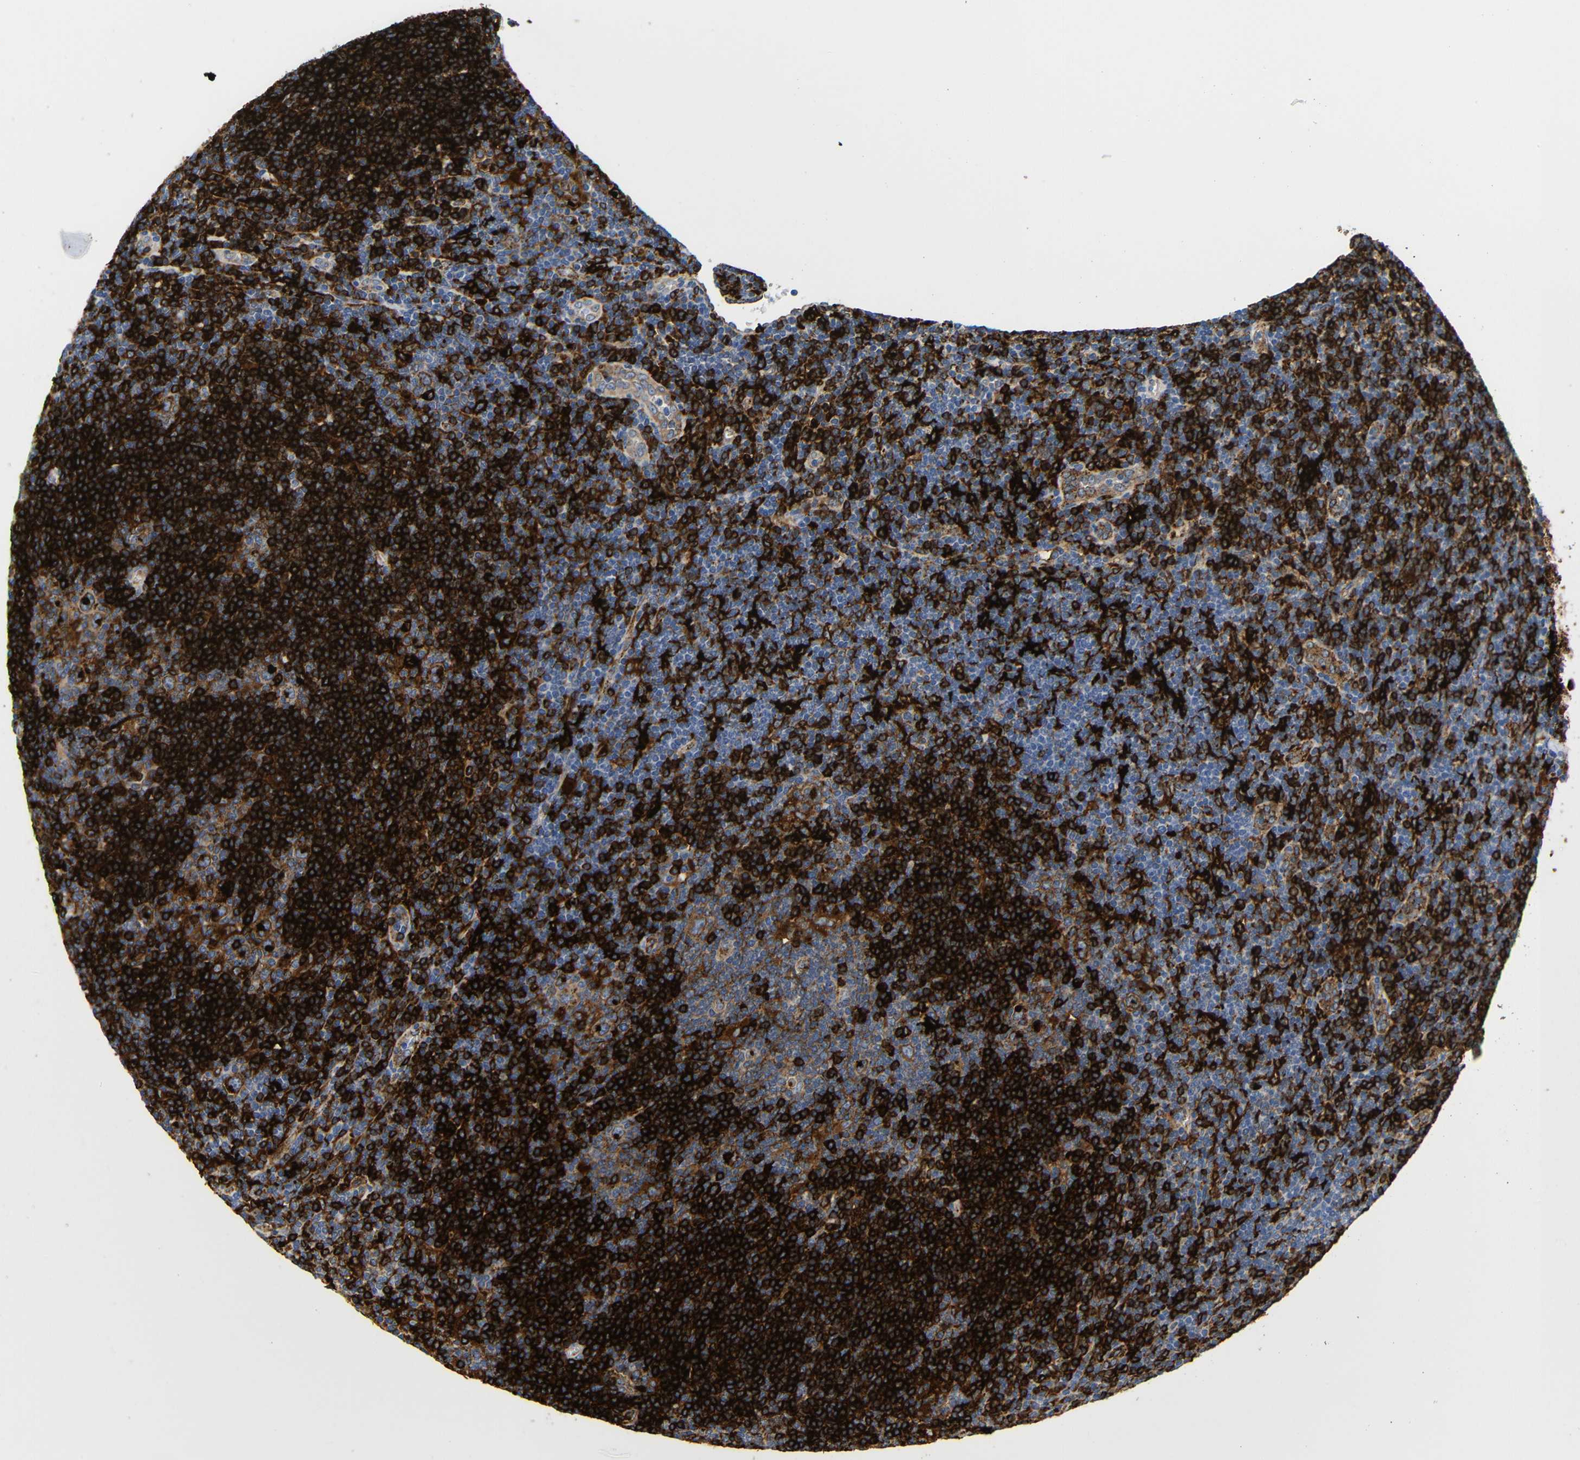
{"staining": {"intensity": "moderate", "quantity": ">75%", "location": "cytoplasmic/membranous"}, "tissue": "lymphoma", "cell_type": "Tumor cells", "image_type": "cancer", "snomed": [{"axis": "morphology", "description": "Hodgkin's disease, NOS"}, {"axis": "topography", "description": "Lymph node"}], "caption": "A histopathology image of lymphoma stained for a protein demonstrates moderate cytoplasmic/membranous brown staining in tumor cells. Using DAB (brown) and hematoxylin (blue) stains, captured at high magnification using brightfield microscopy.", "gene": "HLA-DQB1", "patient": {"sex": "female", "age": 57}}